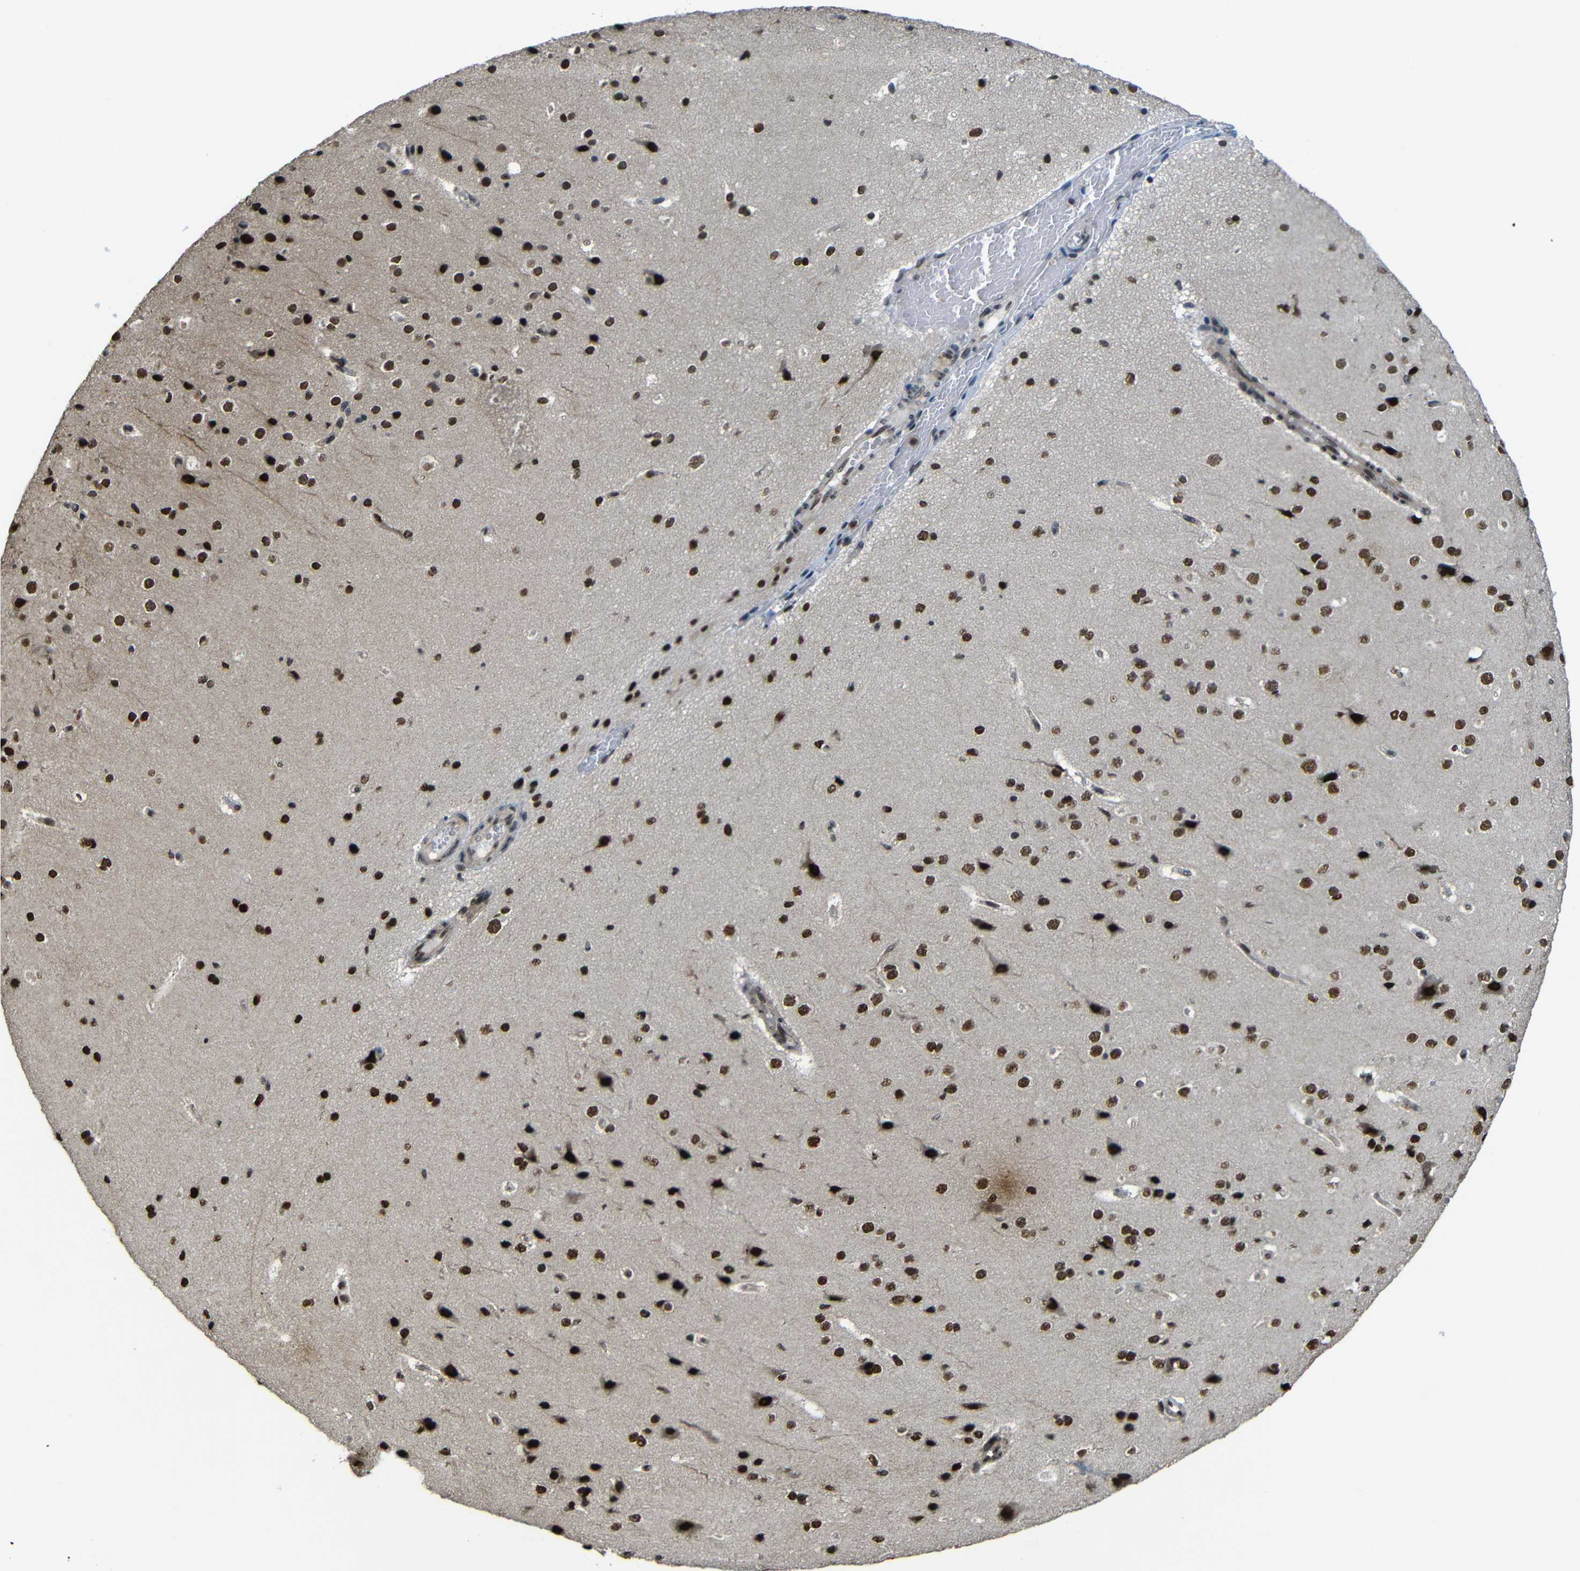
{"staining": {"intensity": "moderate", "quantity": ">75%", "location": "nuclear"}, "tissue": "cerebral cortex", "cell_type": "Endothelial cells", "image_type": "normal", "snomed": [{"axis": "morphology", "description": "Normal tissue, NOS"}, {"axis": "morphology", "description": "Developmental malformation"}, {"axis": "topography", "description": "Cerebral cortex"}], "caption": "A high-resolution image shows IHC staining of normal cerebral cortex, which exhibits moderate nuclear expression in about >75% of endothelial cells. Nuclei are stained in blue.", "gene": "TCF7L2", "patient": {"sex": "female", "age": 30}}